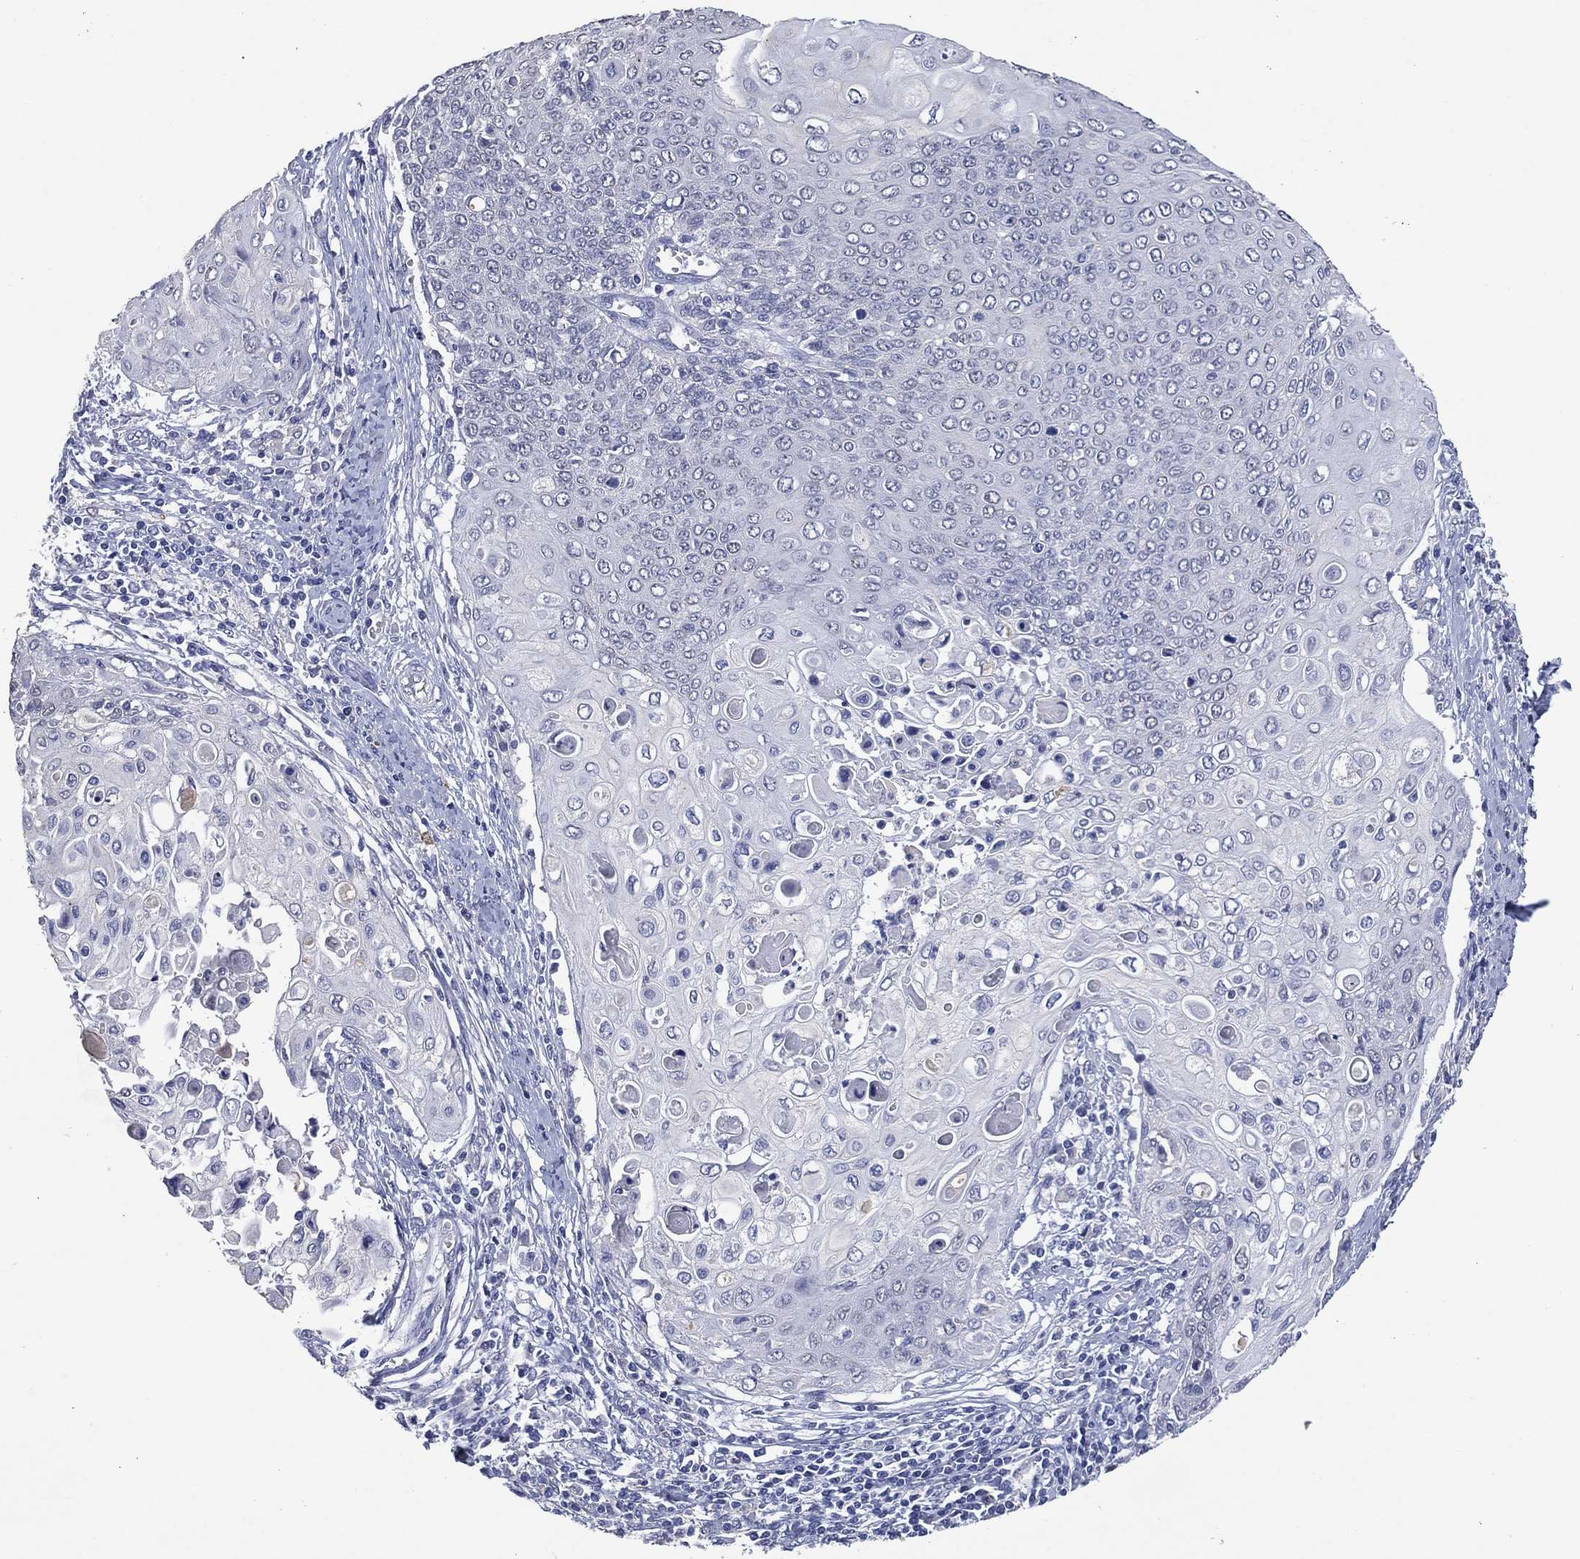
{"staining": {"intensity": "negative", "quantity": "none", "location": "none"}, "tissue": "cervical cancer", "cell_type": "Tumor cells", "image_type": "cancer", "snomed": [{"axis": "morphology", "description": "Squamous cell carcinoma, NOS"}, {"axis": "topography", "description": "Cervix"}], "caption": "The photomicrograph shows no staining of tumor cells in cervical cancer (squamous cell carcinoma).", "gene": "FSCN2", "patient": {"sex": "female", "age": 39}}